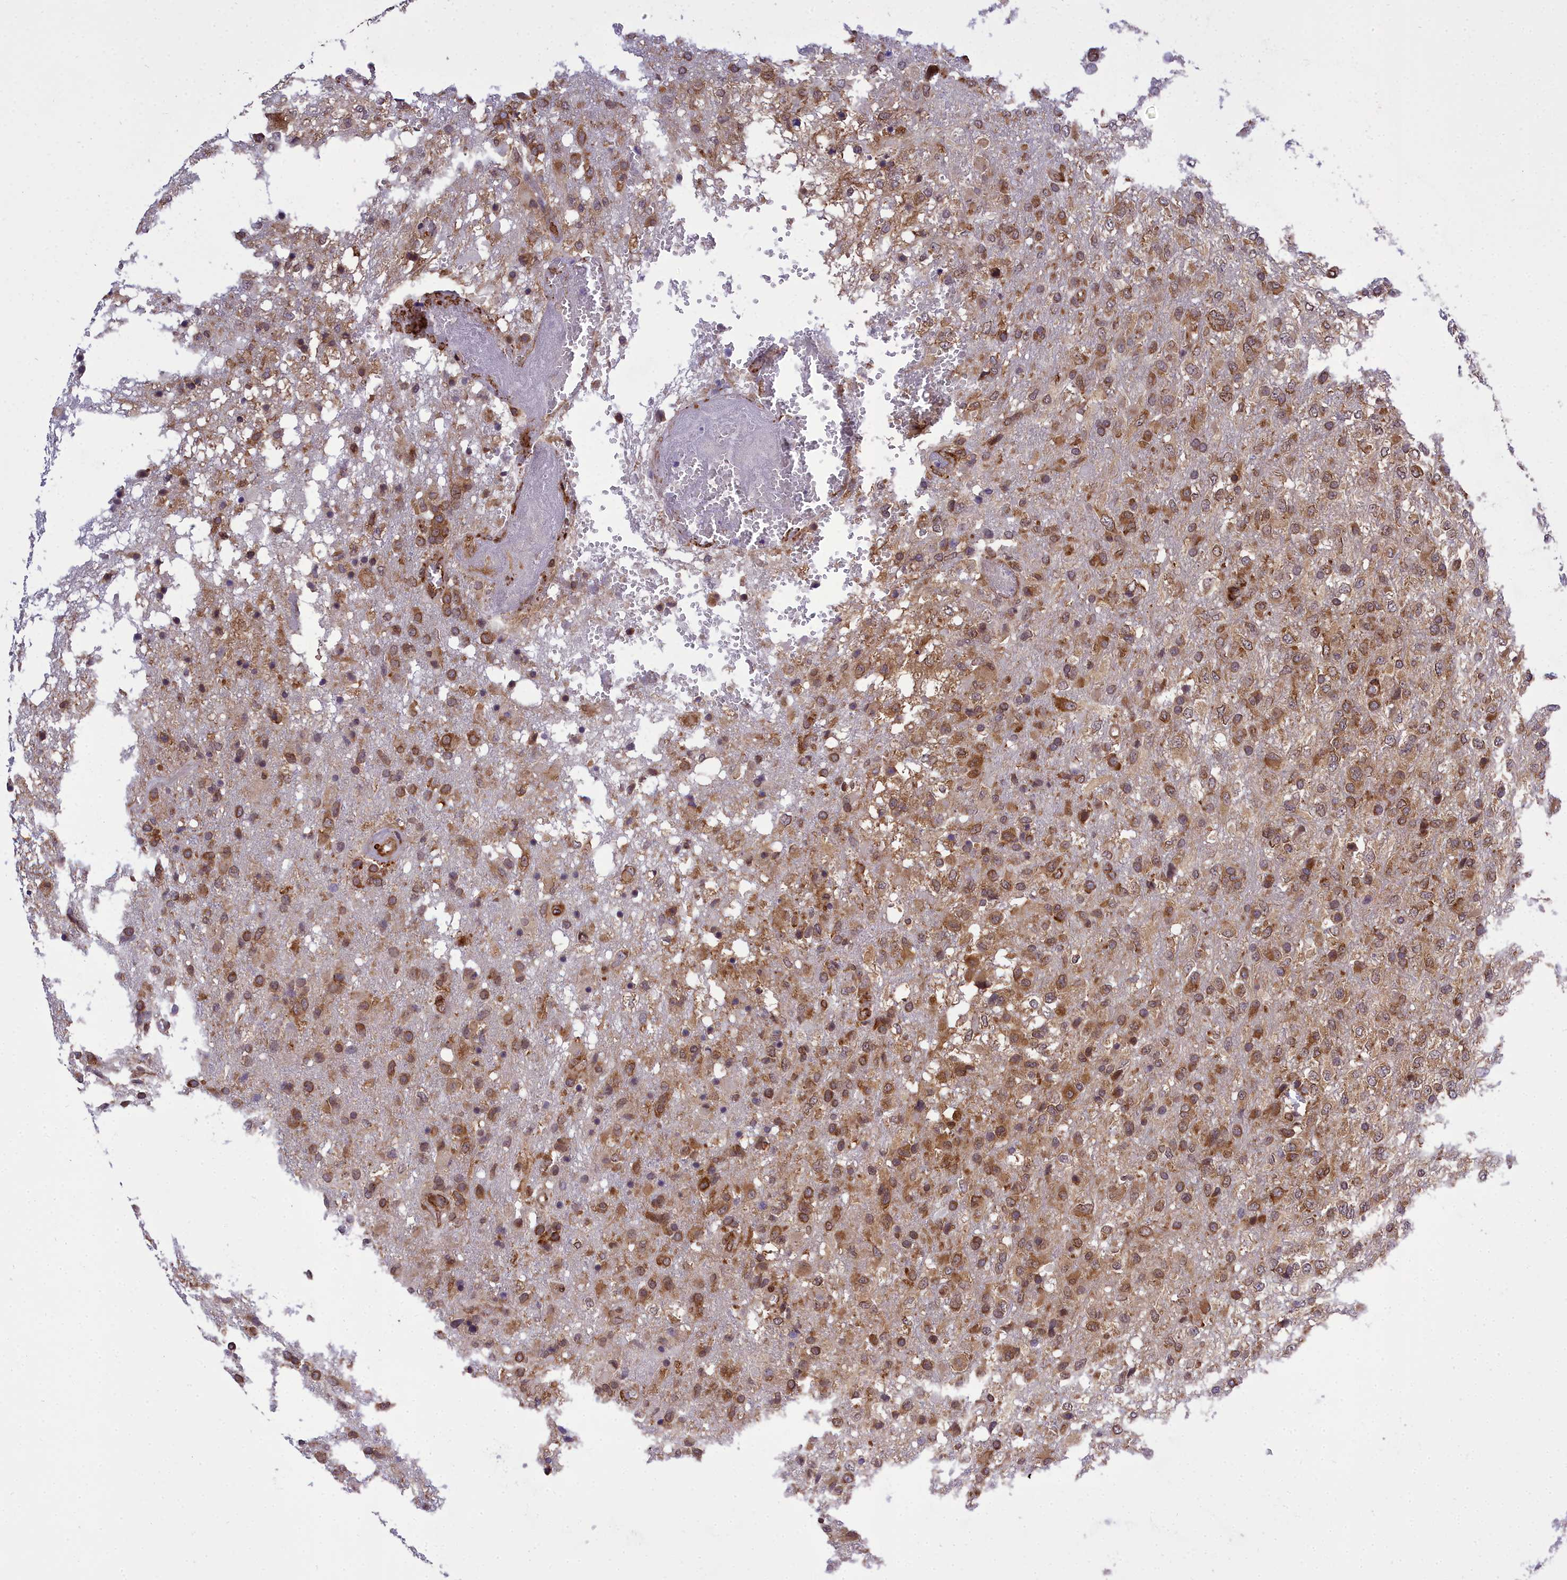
{"staining": {"intensity": "moderate", "quantity": ">75%", "location": "cytoplasmic/membranous"}, "tissue": "glioma", "cell_type": "Tumor cells", "image_type": "cancer", "snomed": [{"axis": "morphology", "description": "Glioma, malignant, High grade"}, {"axis": "topography", "description": "Brain"}], "caption": "Tumor cells show moderate cytoplasmic/membranous staining in about >75% of cells in malignant glioma (high-grade).", "gene": "DHCR7", "patient": {"sex": "female", "age": 74}}